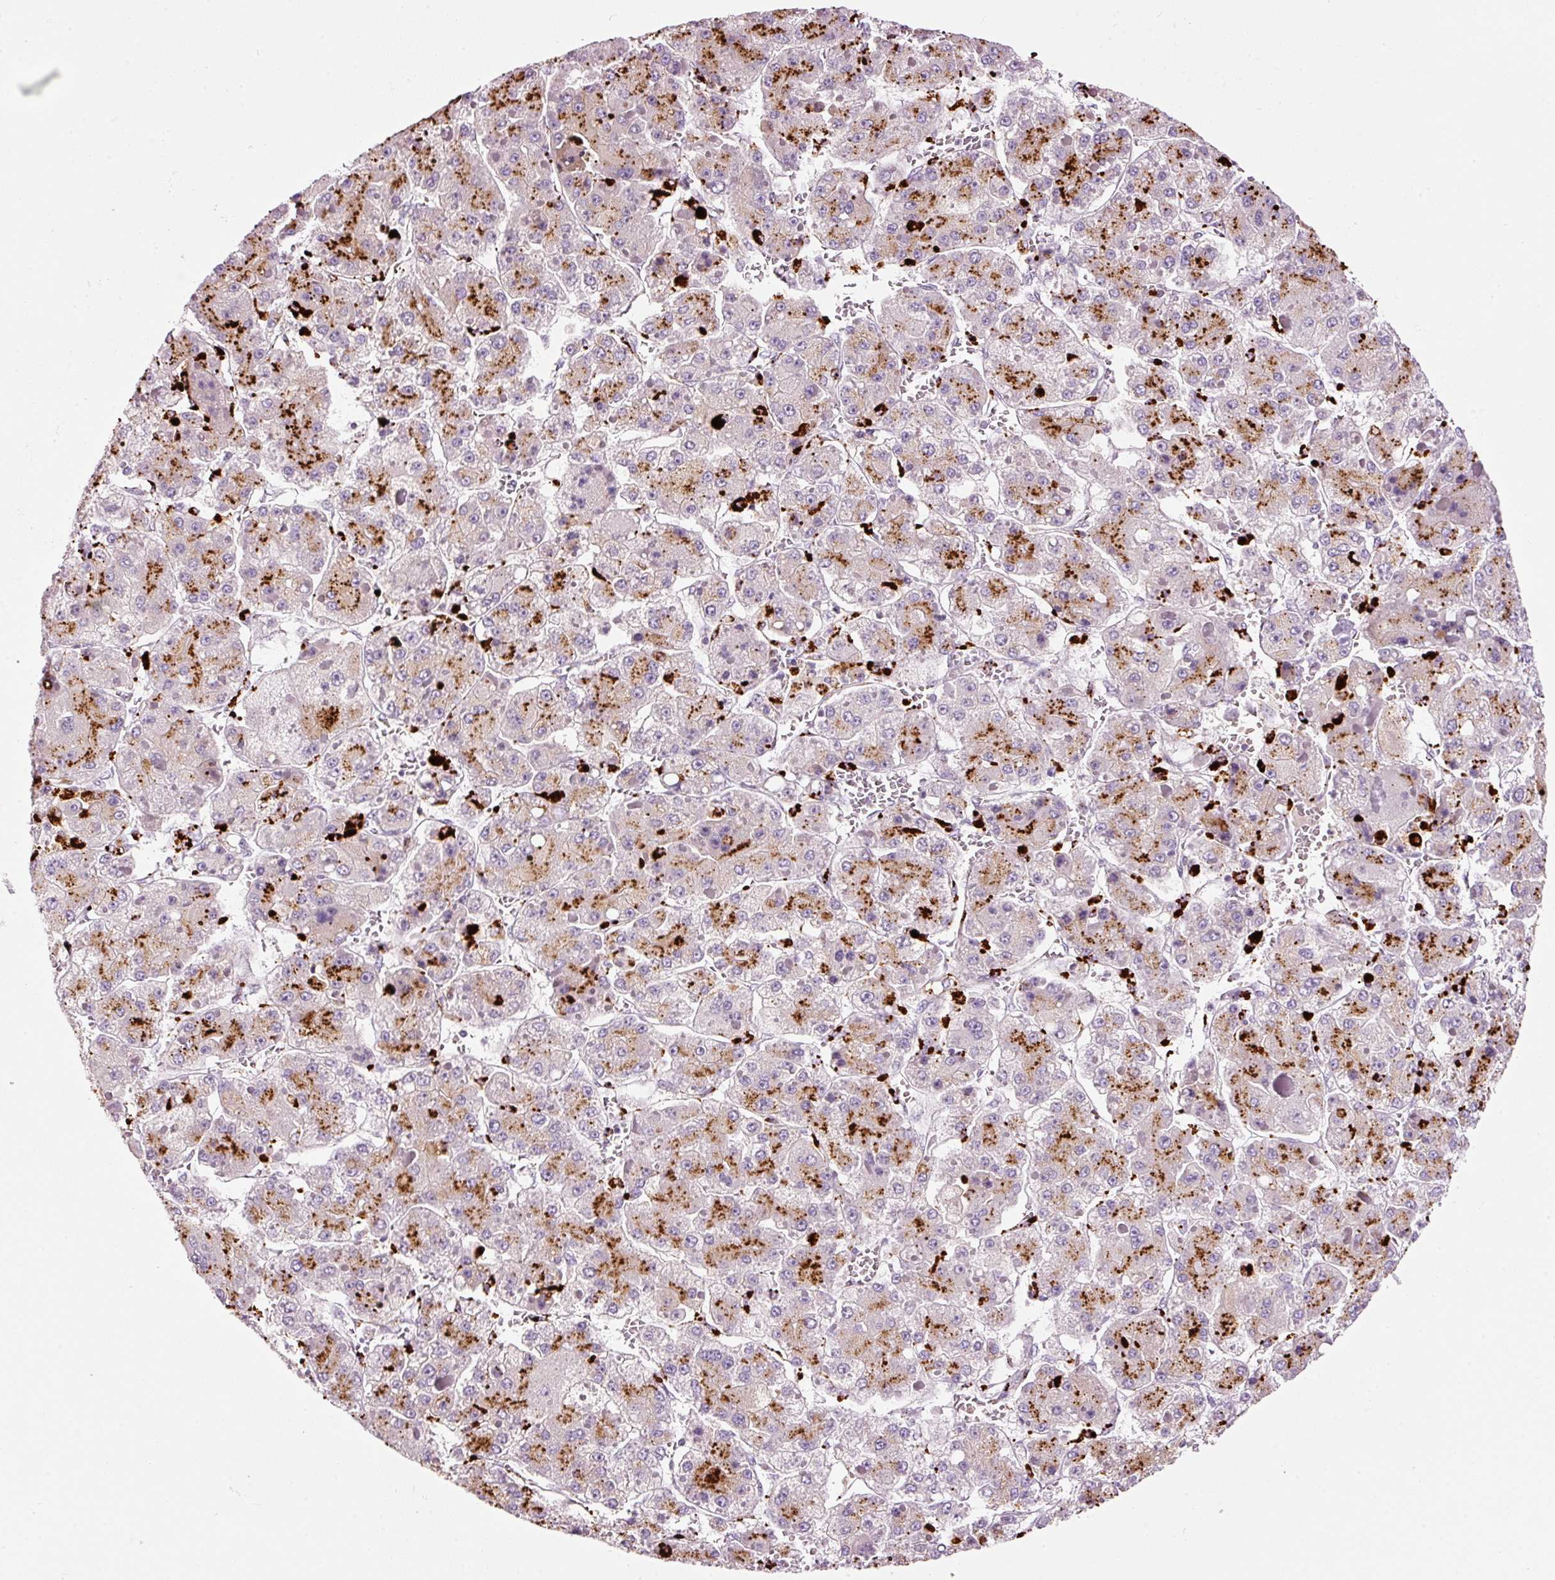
{"staining": {"intensity": "moderate", "quantity": ">75%", "location": "cytoplasmic/membranous"}, "tissue": "liver cancer", "cell_type": "Tumor cells", "image_type": "cancer", "snomed": [{"axis": "morphology", "description": "Carcinoma, Hepatocellular, NOS"}, {"axis": "topography", "description": "Liver"}], "caption": "IHC (DAB (3,3'-diaminobenzidine)) staining of liver cancer (hepatocellular carcinoma) exhibits moderate cytoplasmic/membranous protein expression in approximately >75% of tumor cells.", "gene": "ZNF639", "patient": {"sex": "female", "age": 73}}